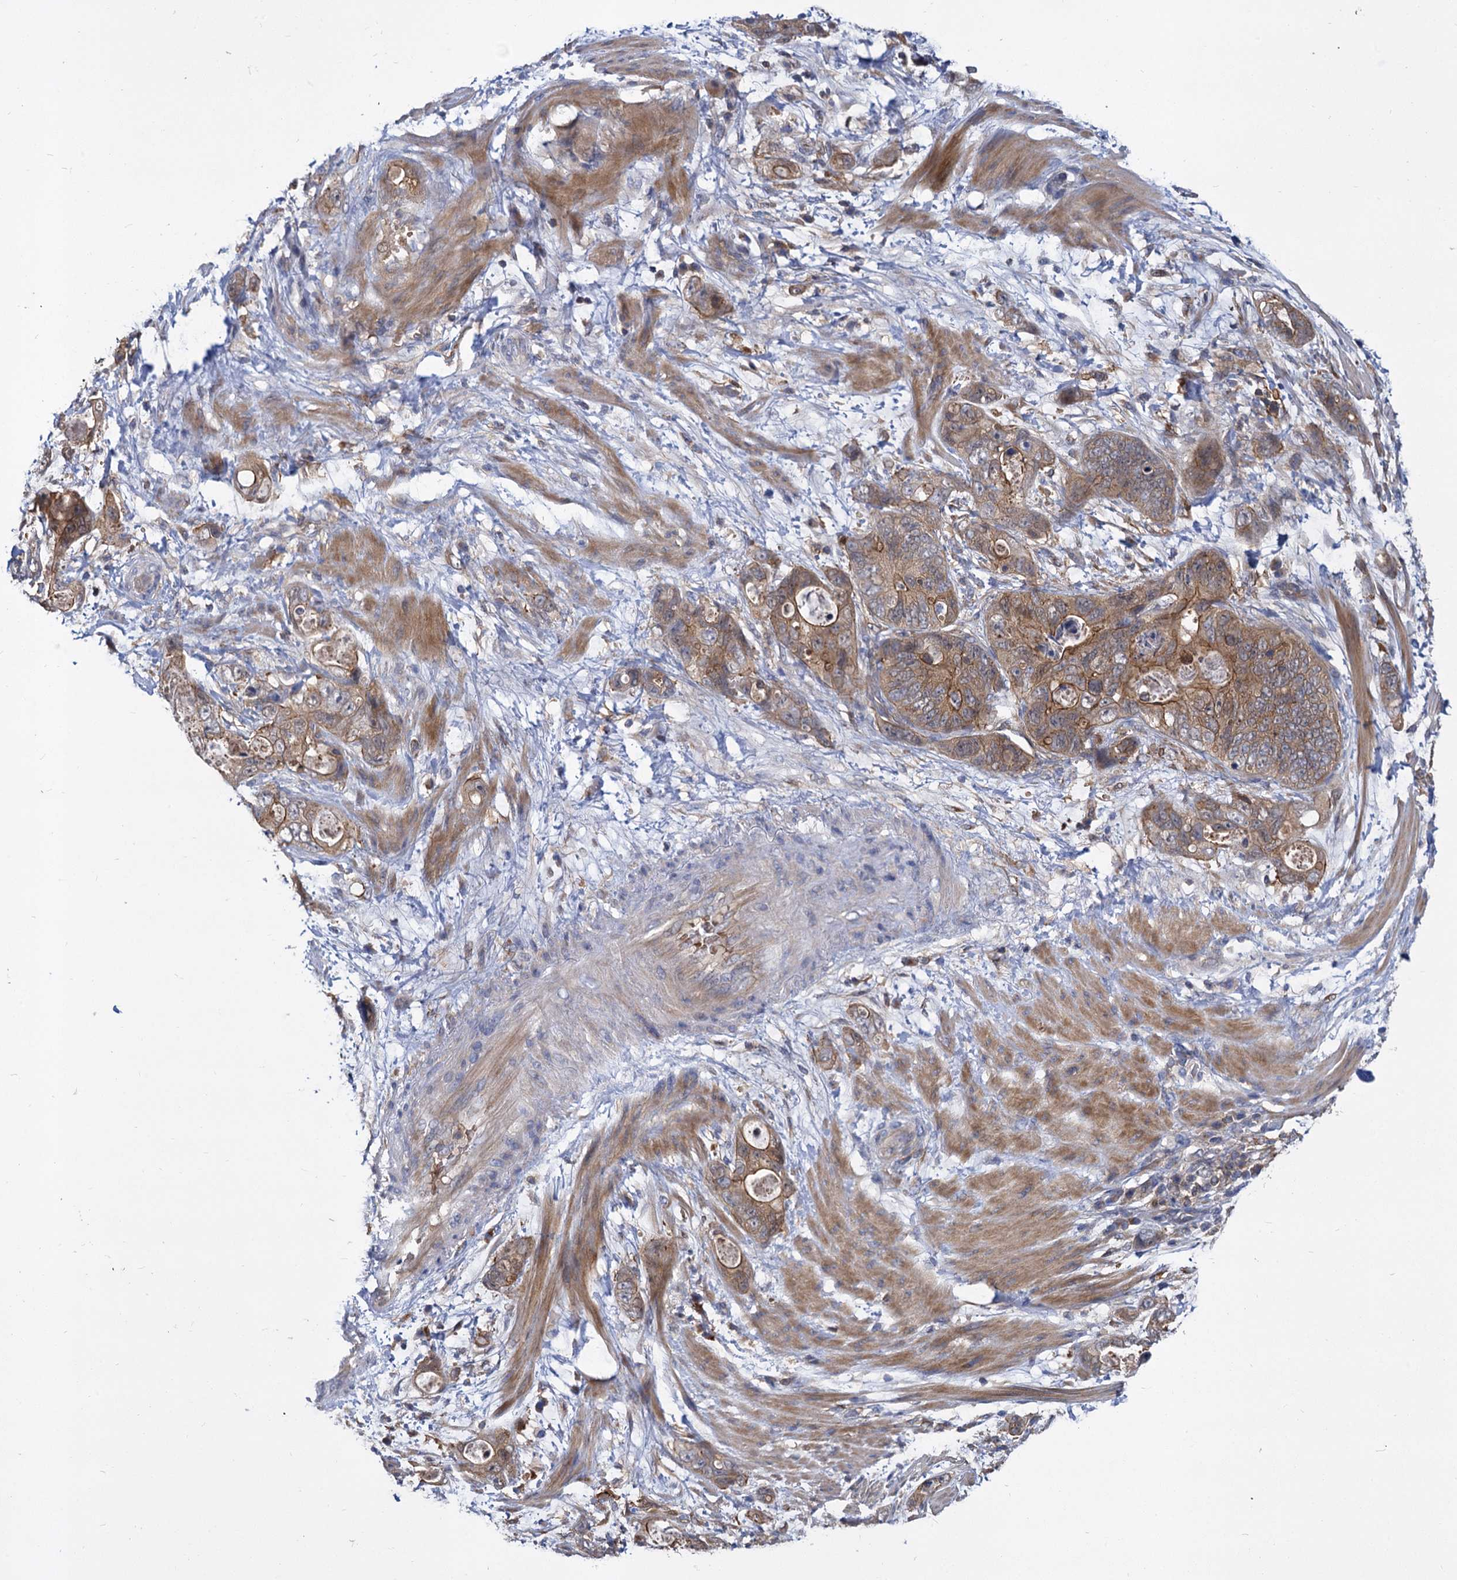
{"staining": {"intensity": "moderate", "quantity": ">75%", "location": "cytoplasmic/membranous"}, "tissue": "stomach cancer", "cell_type": "Tumor cells", "image_type": "cancer", "snomed": [{"axis": "morphology", "description": "Adenocarcinoma, NOS"}, {"axis": "topography", "description": "Stomach"}], "caption": "A photomicrograph showing moderate cytoplasmic/membranous expression in approximately >75% of tumor cells in stomach cancer, as visualized by brown immunohistochemical staining.", "gene": "GCLC", "patient": {"sex": "female", "age": 89}}